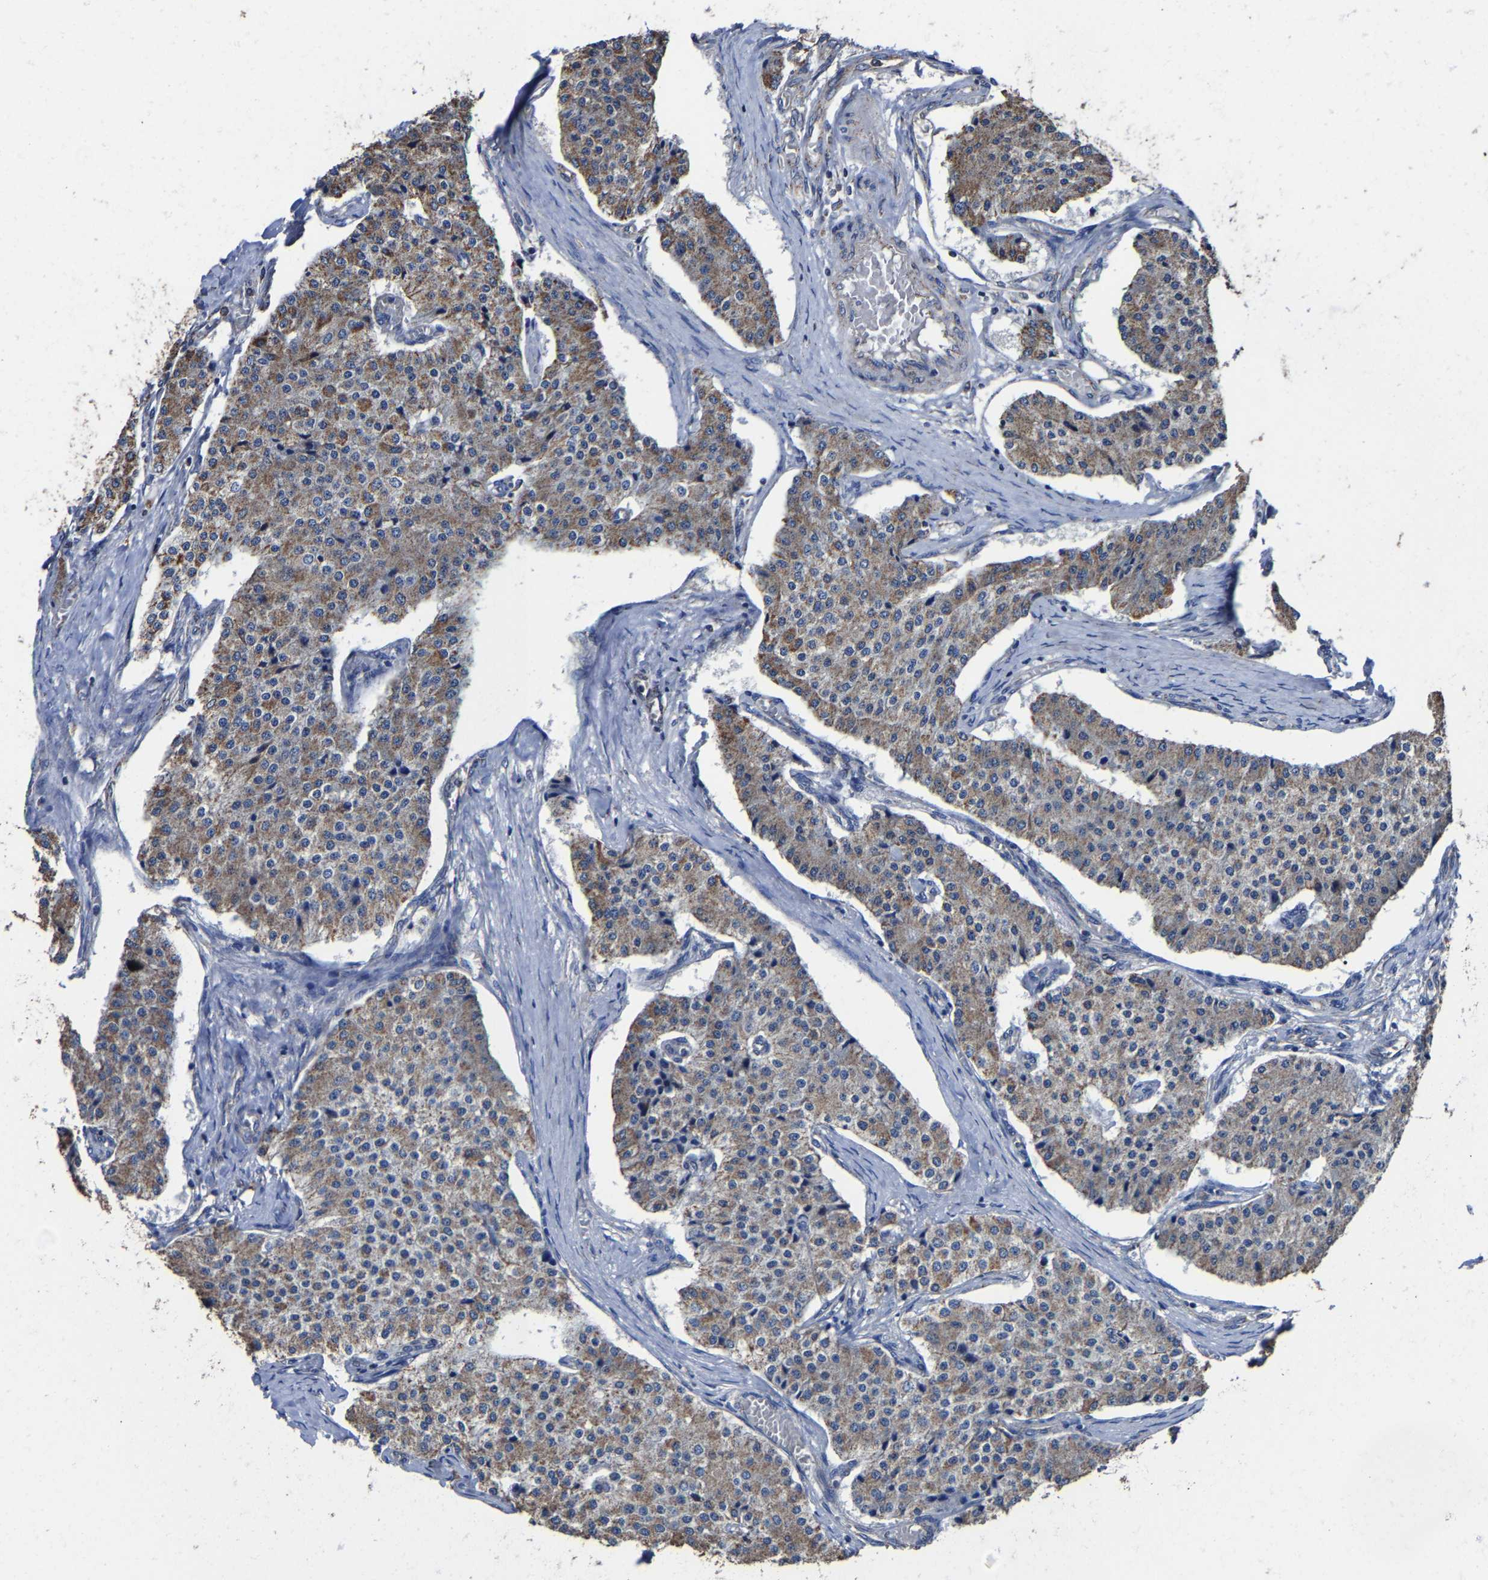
{"staining": {"intensity": "moderate", "quantity": ">75%", "location": "cytoplasmic/membranous"}, "tissue": "carcinoid", "cell_type": "Tumor cells", "image_type": "cancer", "snomed": [{"axis": "morphology", "description": "Carcinoid, malignant, NOS"}, {"axis": "topography", "description": "Colon"}], "caption": "Malignant carcinoid stained with a brown dye shows moderate cytoplasmic/membranous positive expression in about >75% of tumor cells.", "gene": "ZCCHC7", "patient": {"sex": "female", "age": 52}}